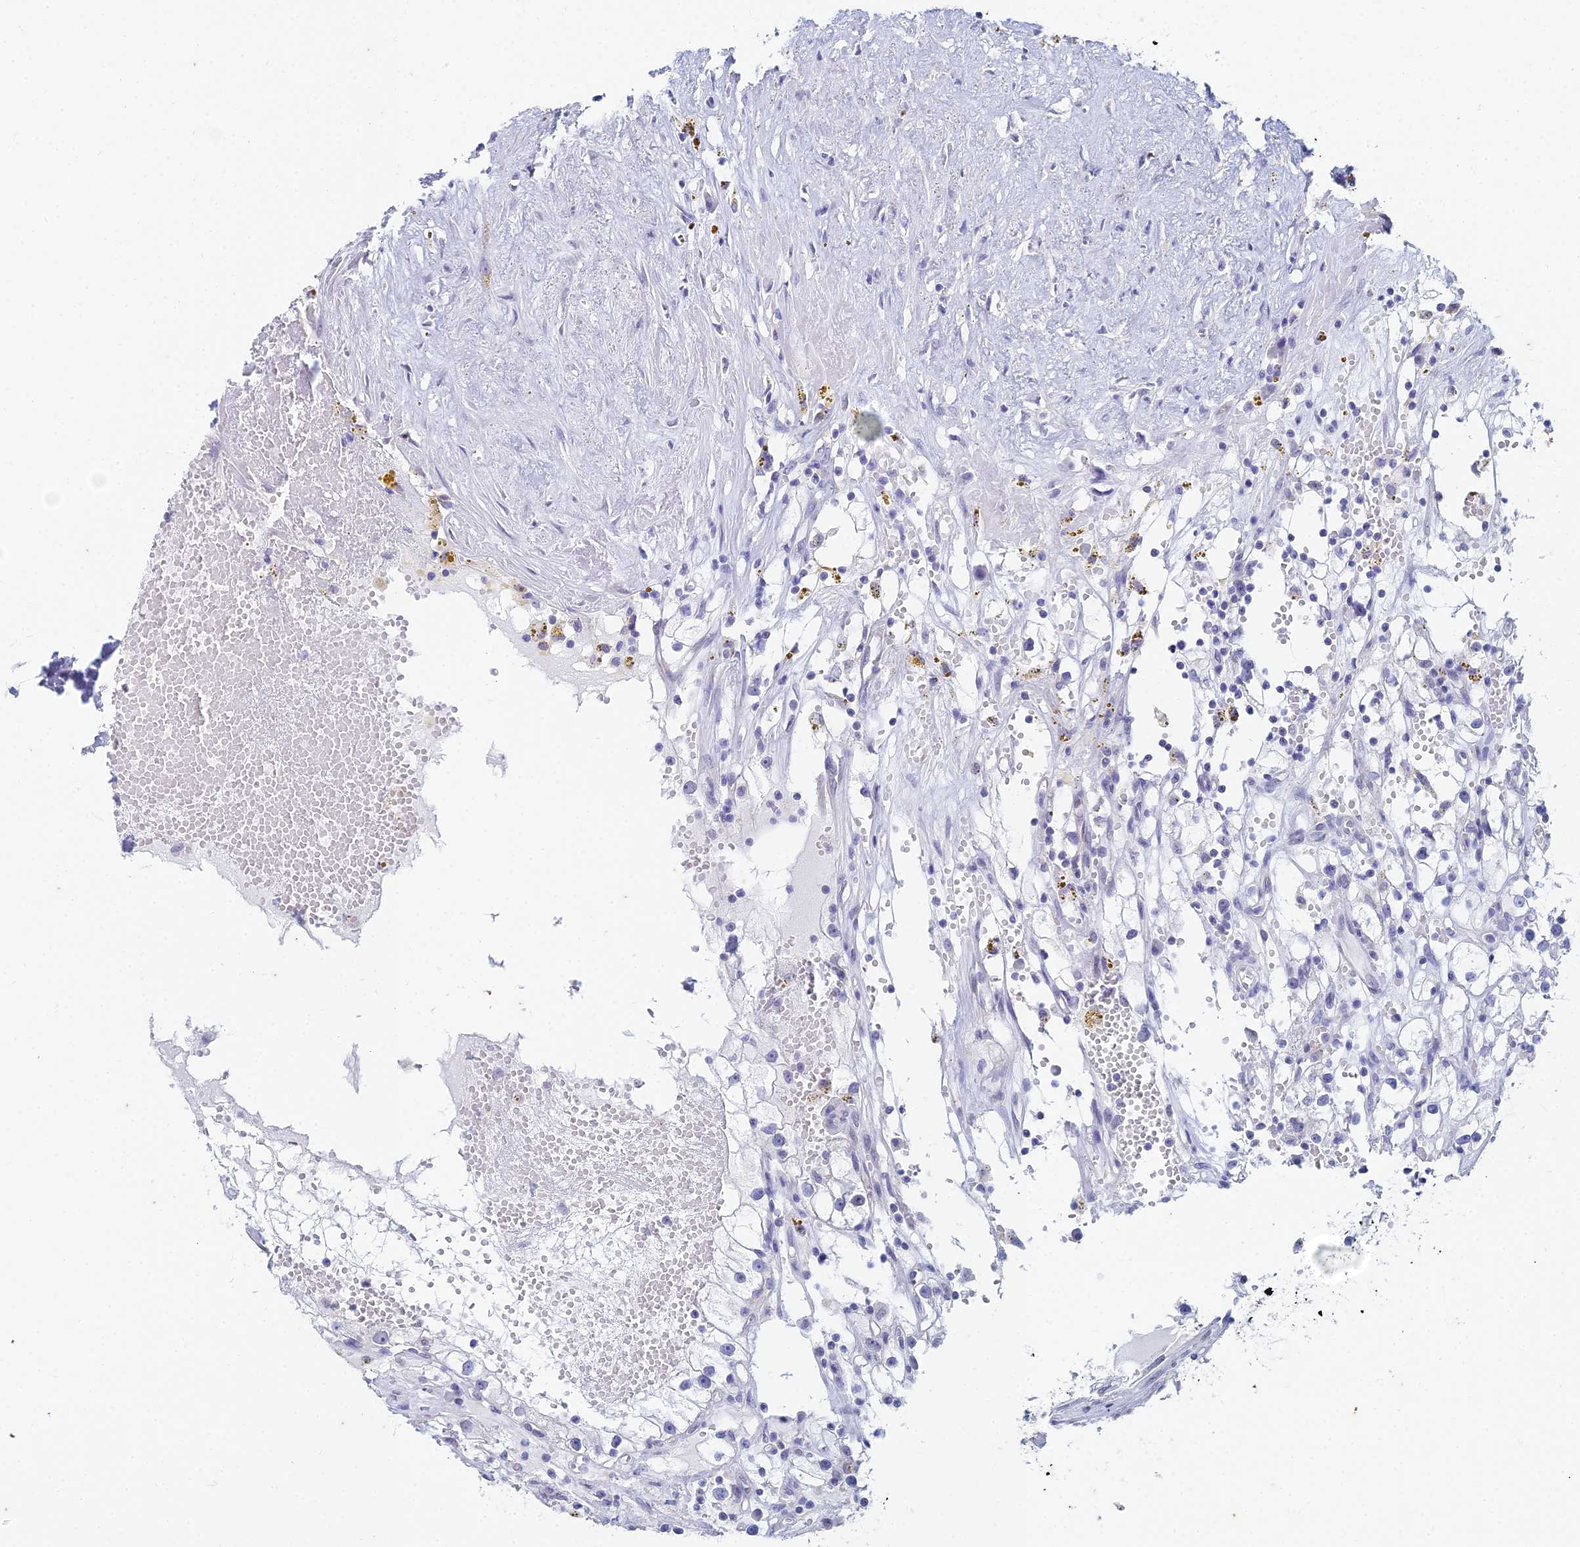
{"staining": {"intensity": "negative", "quantity": "none", "location": "none"}, "tissue": "renal cancer", "cell_type": "Tumor cells", "image_type": "cancer", "snomed": [{"axis": "morphology", "description": "Adenocarcinoma, NOS"}, {"axis": "topography", "description": "Kidney"}], "caption": "High magnification brightfield microscopy of adenocarcinoma (renal) stained with DAB (3,3'-diaminobenzidine) (brown) and counterstained with hematoxylin (blue): tumor cells show no significant staining.", "gene": "EEF2KMT", "patient": {"sex": "male", "age": 56}}